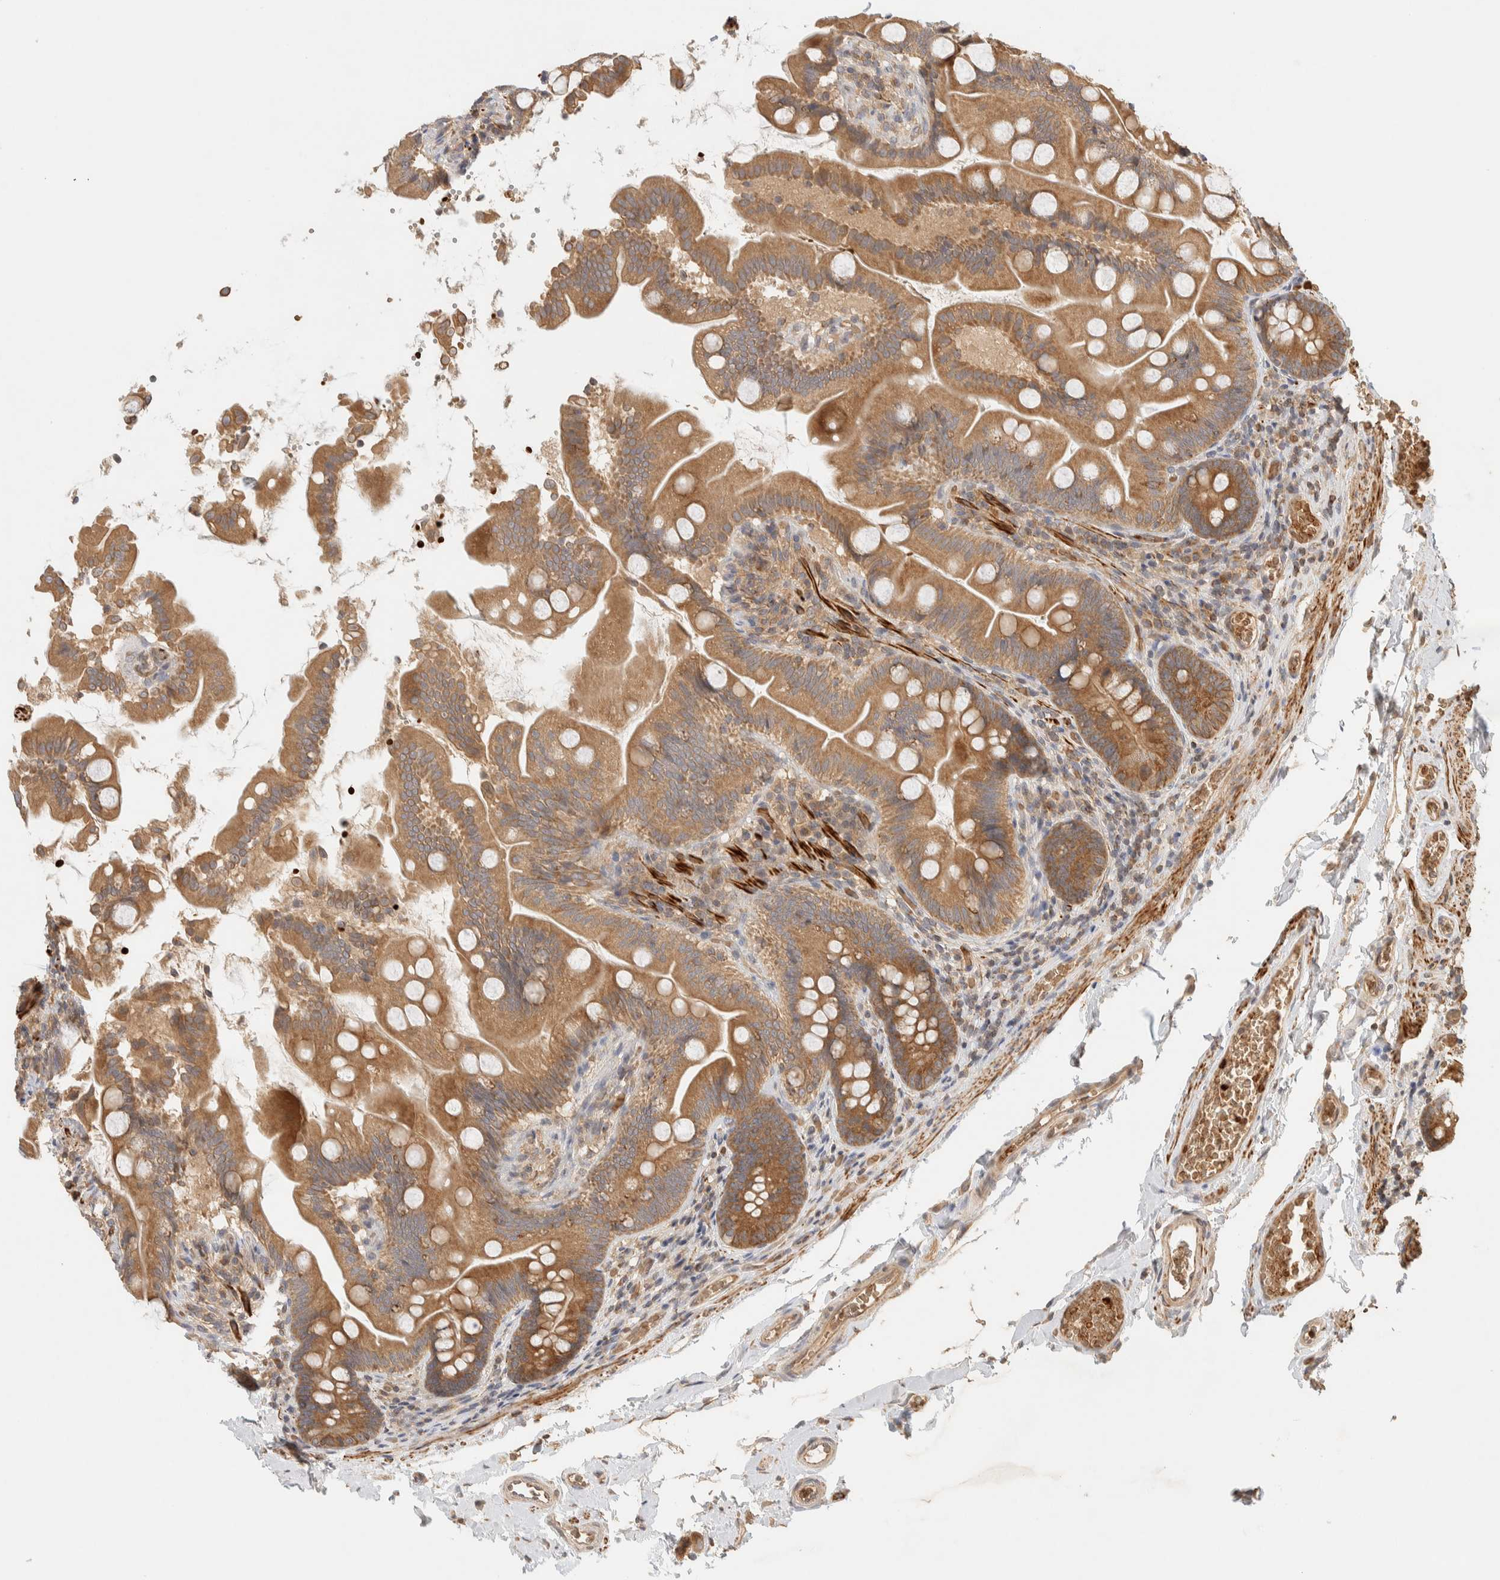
{"staining": {"intensity": "moderate", "quantity": ">75%", "location": "cytoplasmic/membranous"}, "tissue": "small intestine", "cell_type": "Glandular cells", "image_type": "normal", "snomed": [{"axis": "morphology", "description": "Normal tissue, NOS"}, {"axis": "topography", "description": "Small intestine"}], "caption": "Small intestine stained with immunohistochemistry (IHC) displays moderate cytoplasmic/membranous staining in about >75% of glandular cells. The protein is shown in brown color, while the nuclei are stained blue.", "gene": "TTI2", "patient": {"sex": "female", "age": 56}}